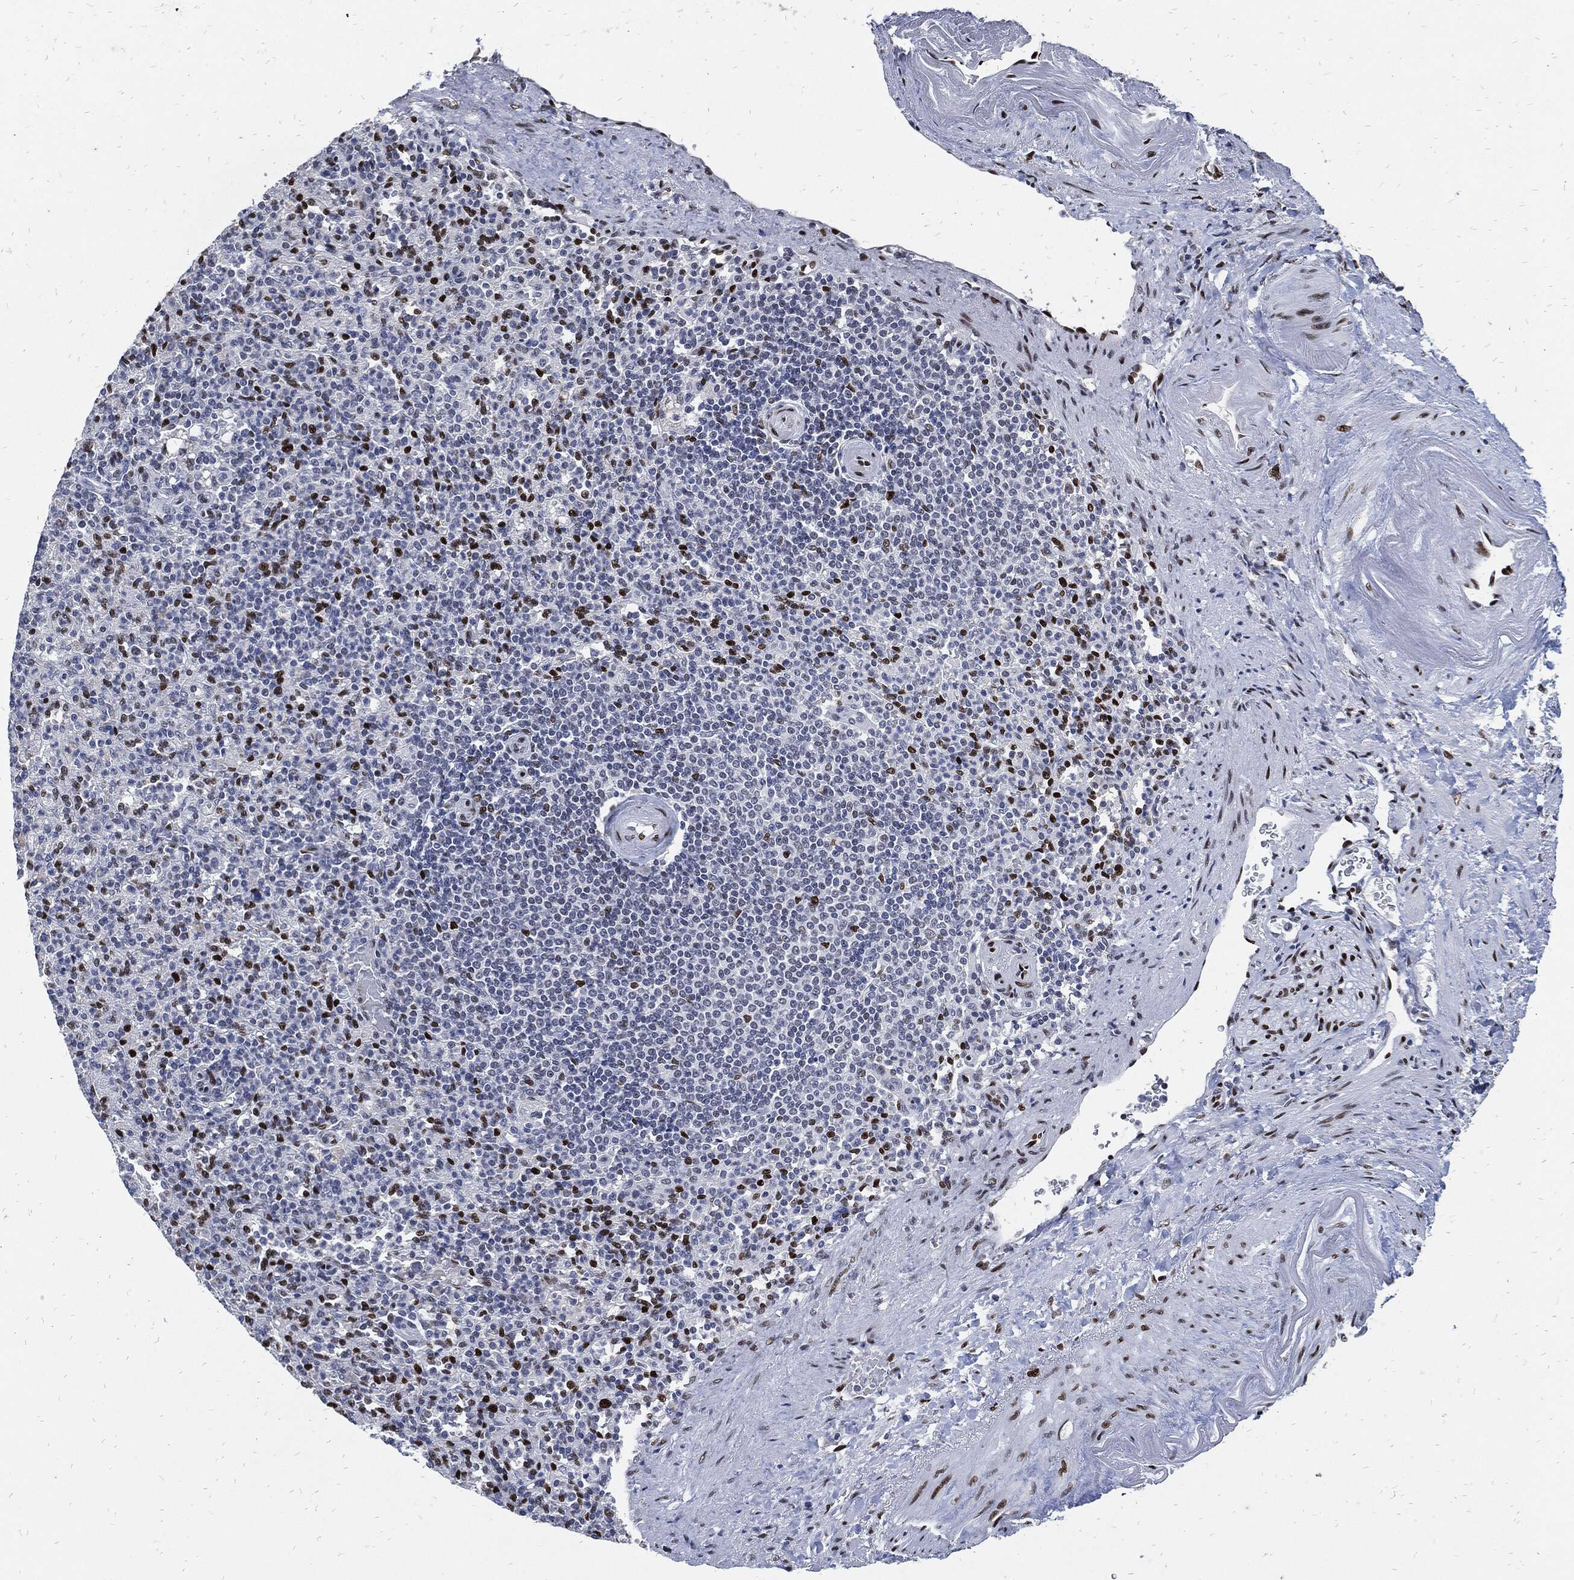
{"staining": {"intensity": "strong", "quantity": "<25%", "location": "nuclear"}, "tissue": "spleen", "cell_type": "Cells in red pulp", "image_type": "normal", "snomed": [{"axis": "morphology", "description": "Normal tissue, NOS"}, {"axis": "topography", "description": "Spleen"}], "caption": "This is an image of IHC staining of unremarkable spleen, which shows strong staining in the nuclear of cells in red pulp.", "gene": "JUN", "patient": {"sex": "female", "age": 74}}